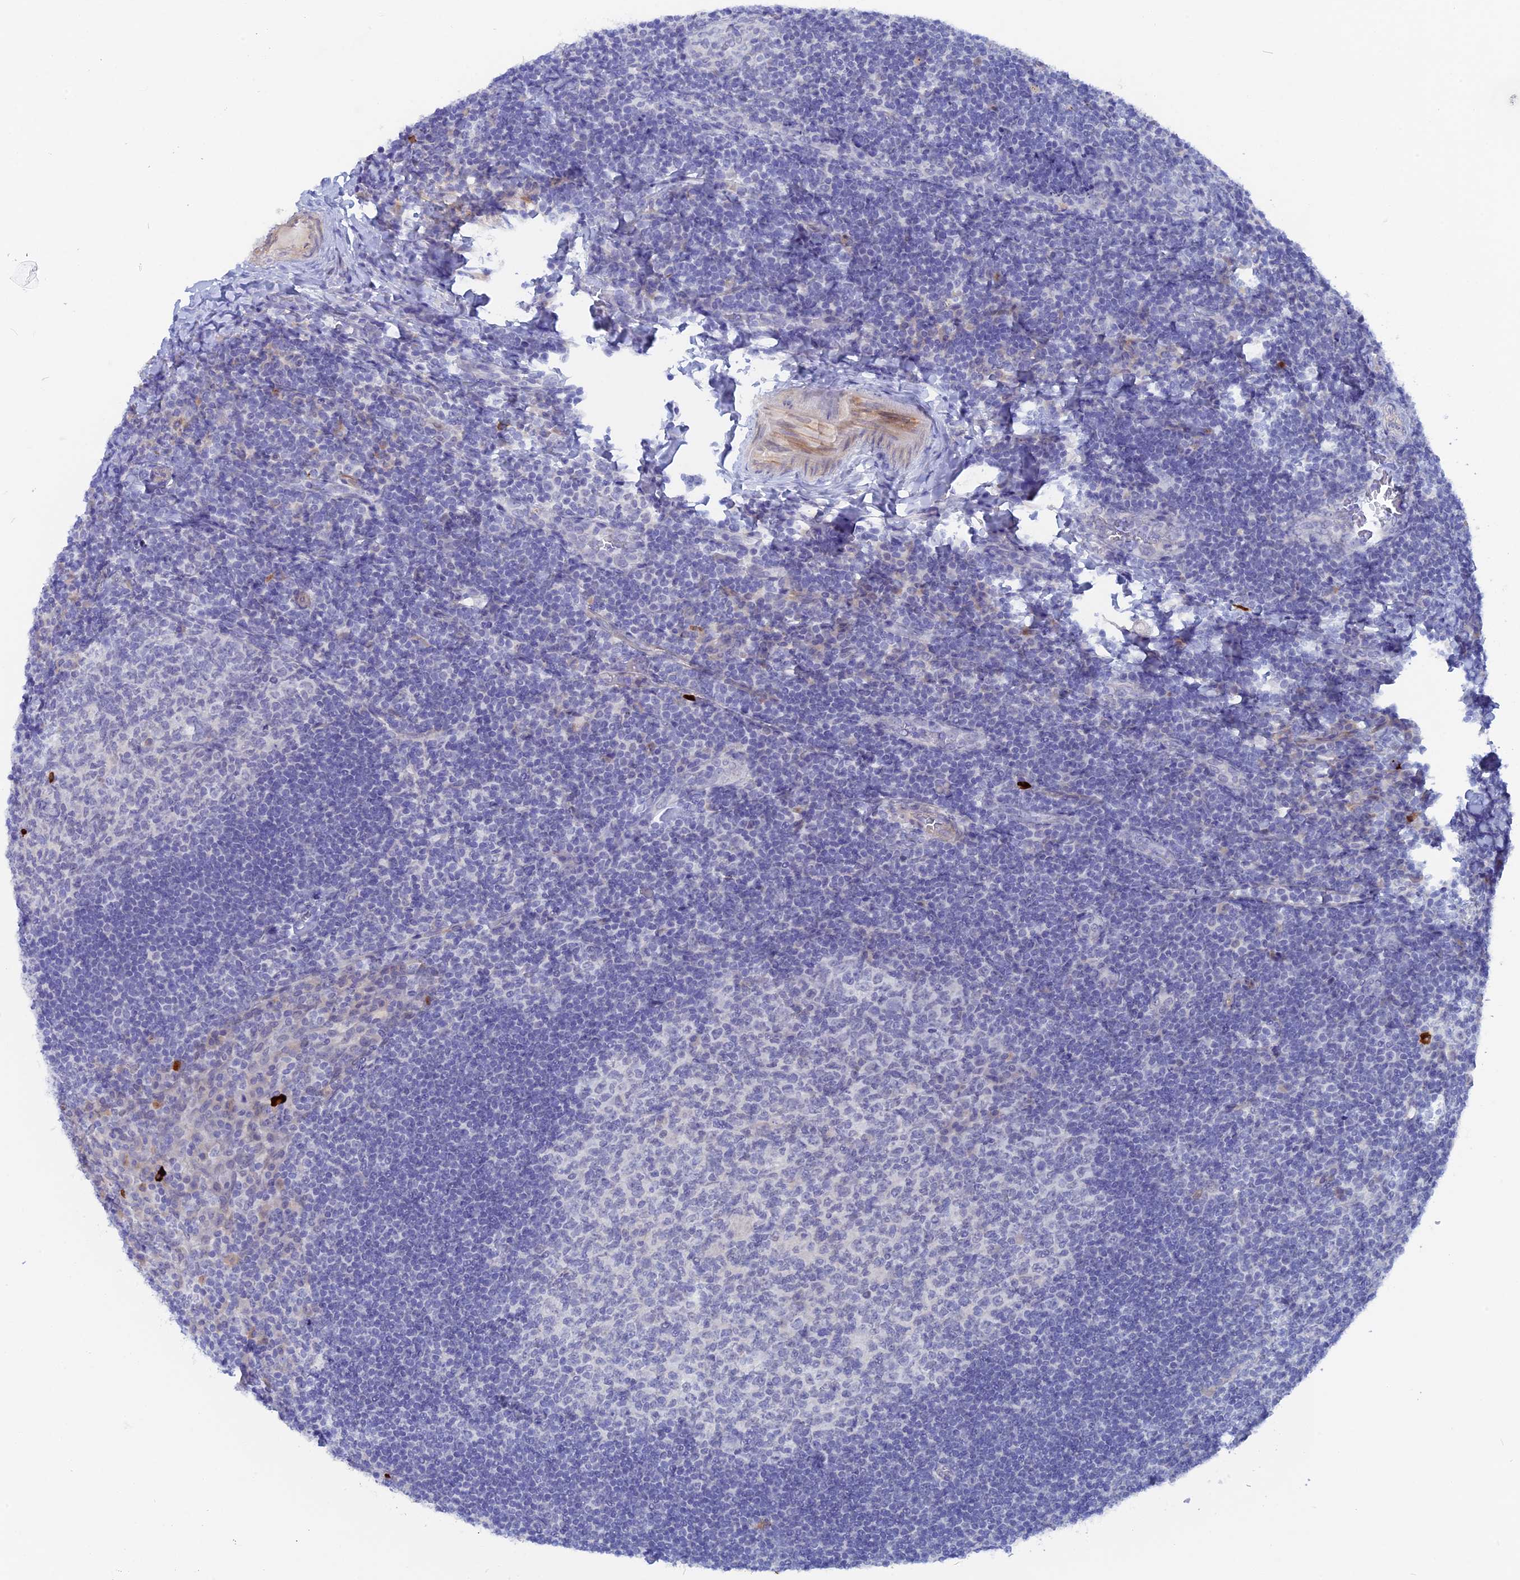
{"staining": {"intensity": "negative", "quantity": "none", "location": "none"}, "tissue": "tonsil", "cell_type": "Germinal center cells", "image_type": "normal", "snomed": [{"axis": "morphology", "description": "Normal tissue, NOS"}, {"axis": "topography", "description": "Tonsil"}], "caption": "Immunohistochemistry histopathology image of benign tonsil: tonsil stained with DAB demonstrates no significant protein staining in germinal center cells.", "gene": "DACT3", "patient": {"sex": "male", "age": 17}}